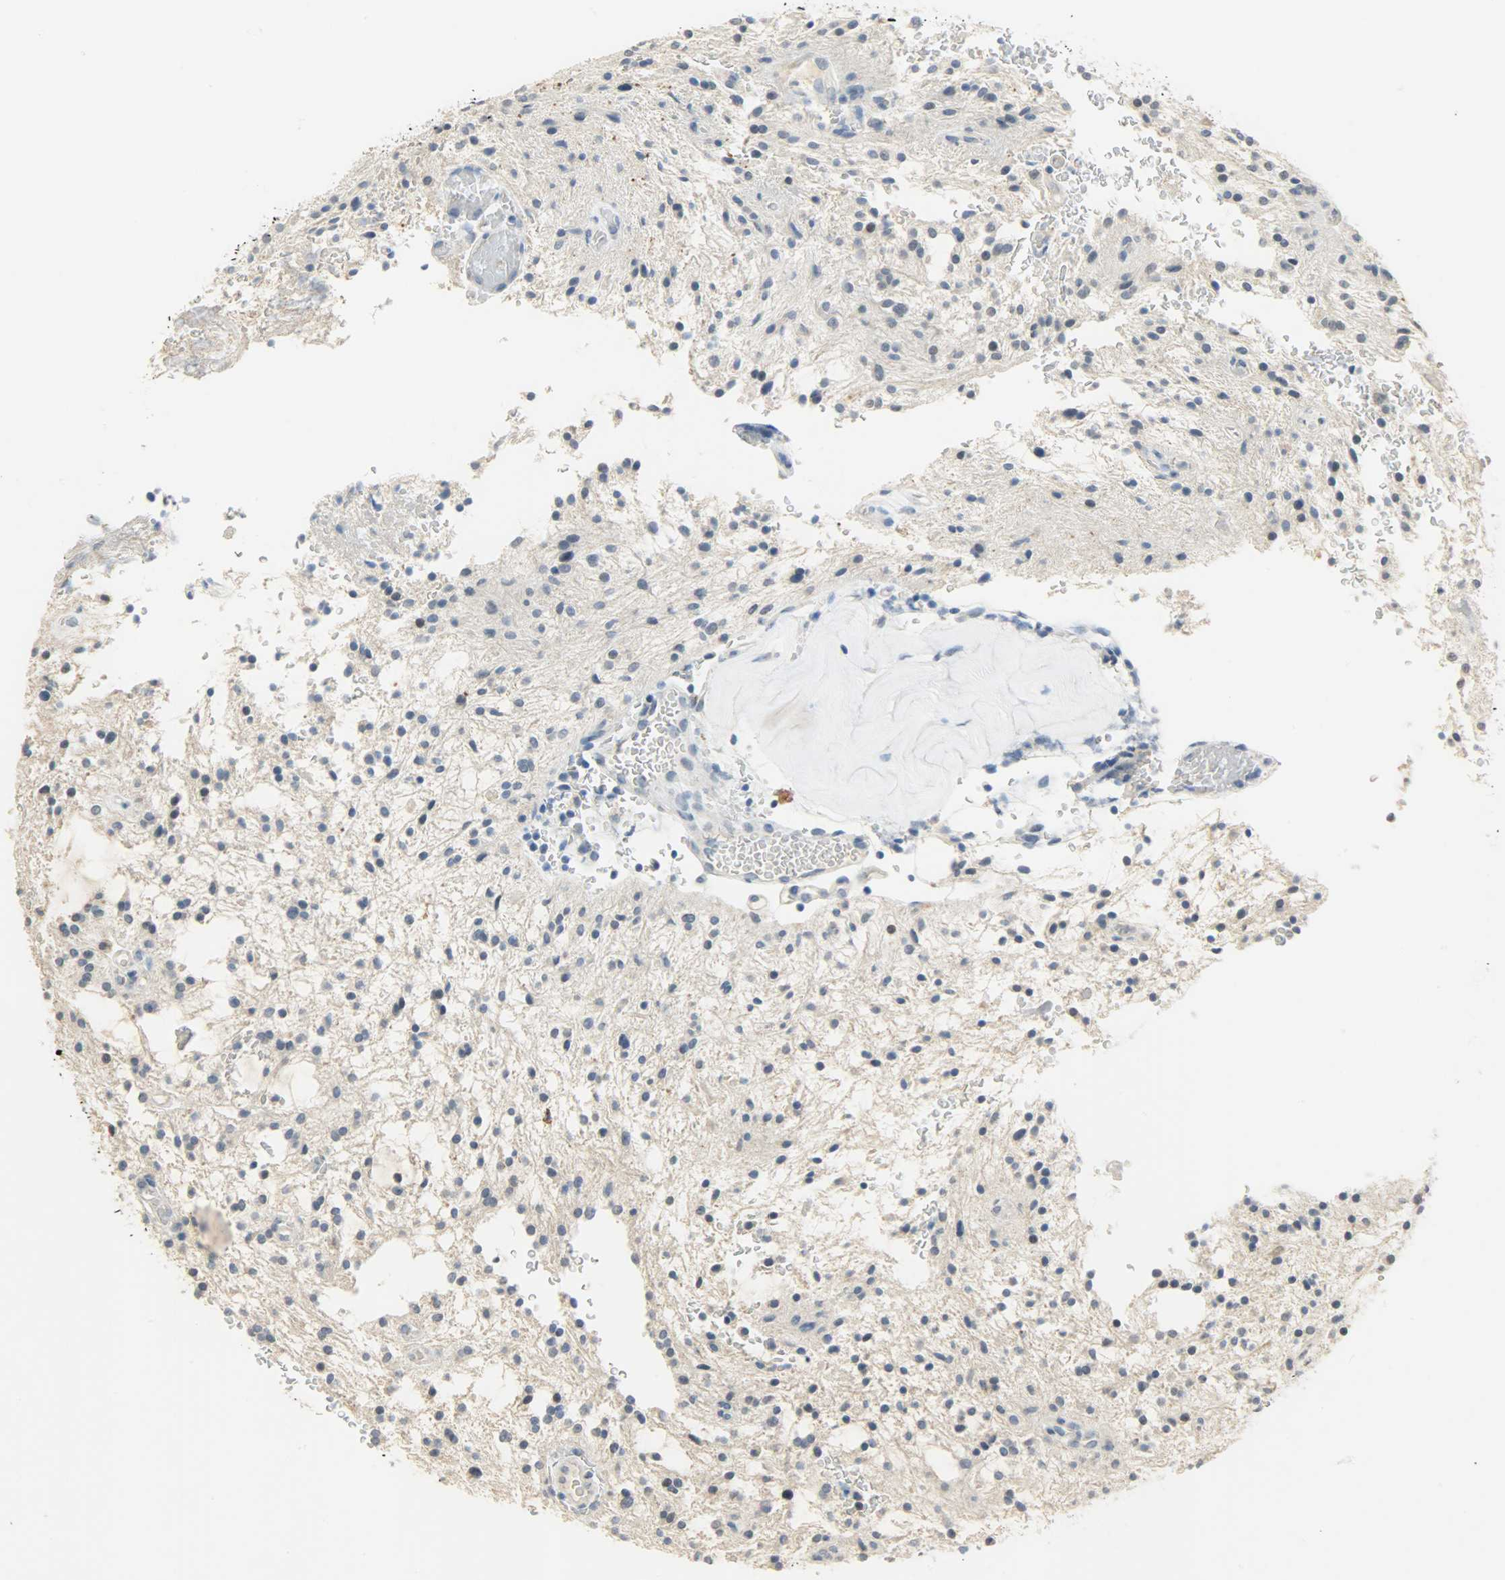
{"staining": {"intensity": "negative", "quantity": "none", "location": "none"}, "tissue": "glioma", "cell_type": "Tumor cells", "image_type": "cancer", "snomed": [{"axis": "morphology", "description": "Glioma, malignant, NOS"}, {"axis": "topography", "description": "Cerebellum"}], "caption": "Immunohistochemical staining of human glioma displays no significant expression in tumor cells. (DAB IHC with hematoxylin counter stain).", "gene": "DNAJB6", "patient": {"sex": "female", "age": 10}}